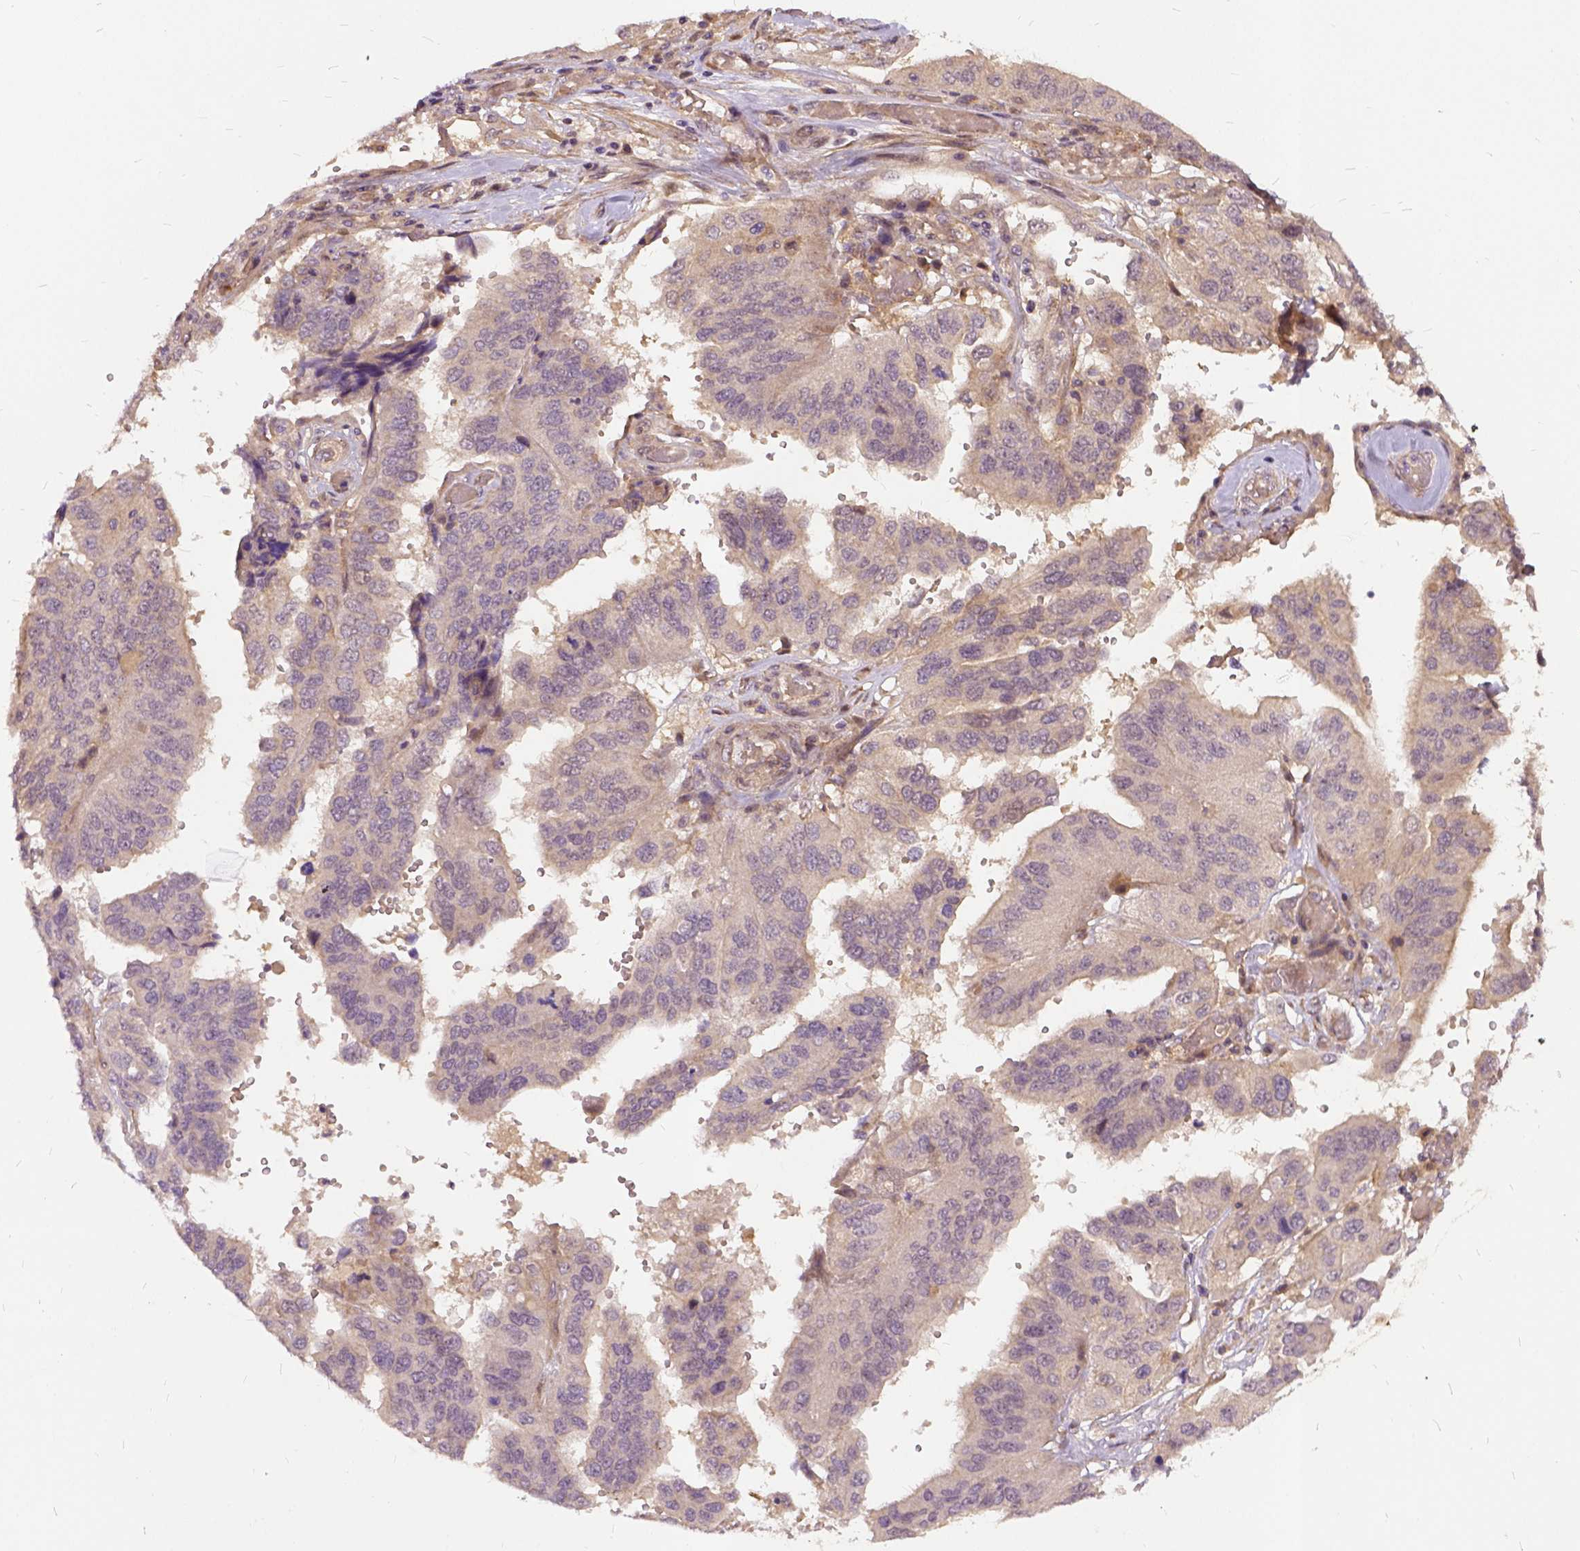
{"staining": {"intensity": "weak", "quantity": "25%-75%", "location": "cytoplasmic/membranous"}, "tissue": "ovarian cancer", "cell_type": "Tumor cells", "image_type": "cancer", "snomed": [{"axis": "morphology", "description": "Cystadenocarcinoma, serous, NOS"}, {"axis": "topography", "description": "Ovary"}], "caption": "DAB (3,3'-diaminobenzidine) immunohistochemical staining of ovarian cancer (serous cystadenocarcinoma) demonstrates weak cytoplasmic/membranous protein positivity in approximately 25%-75% of tumor cells.", "gene": "ILRUN", "patient": {"sex": "female", "age": 79}}